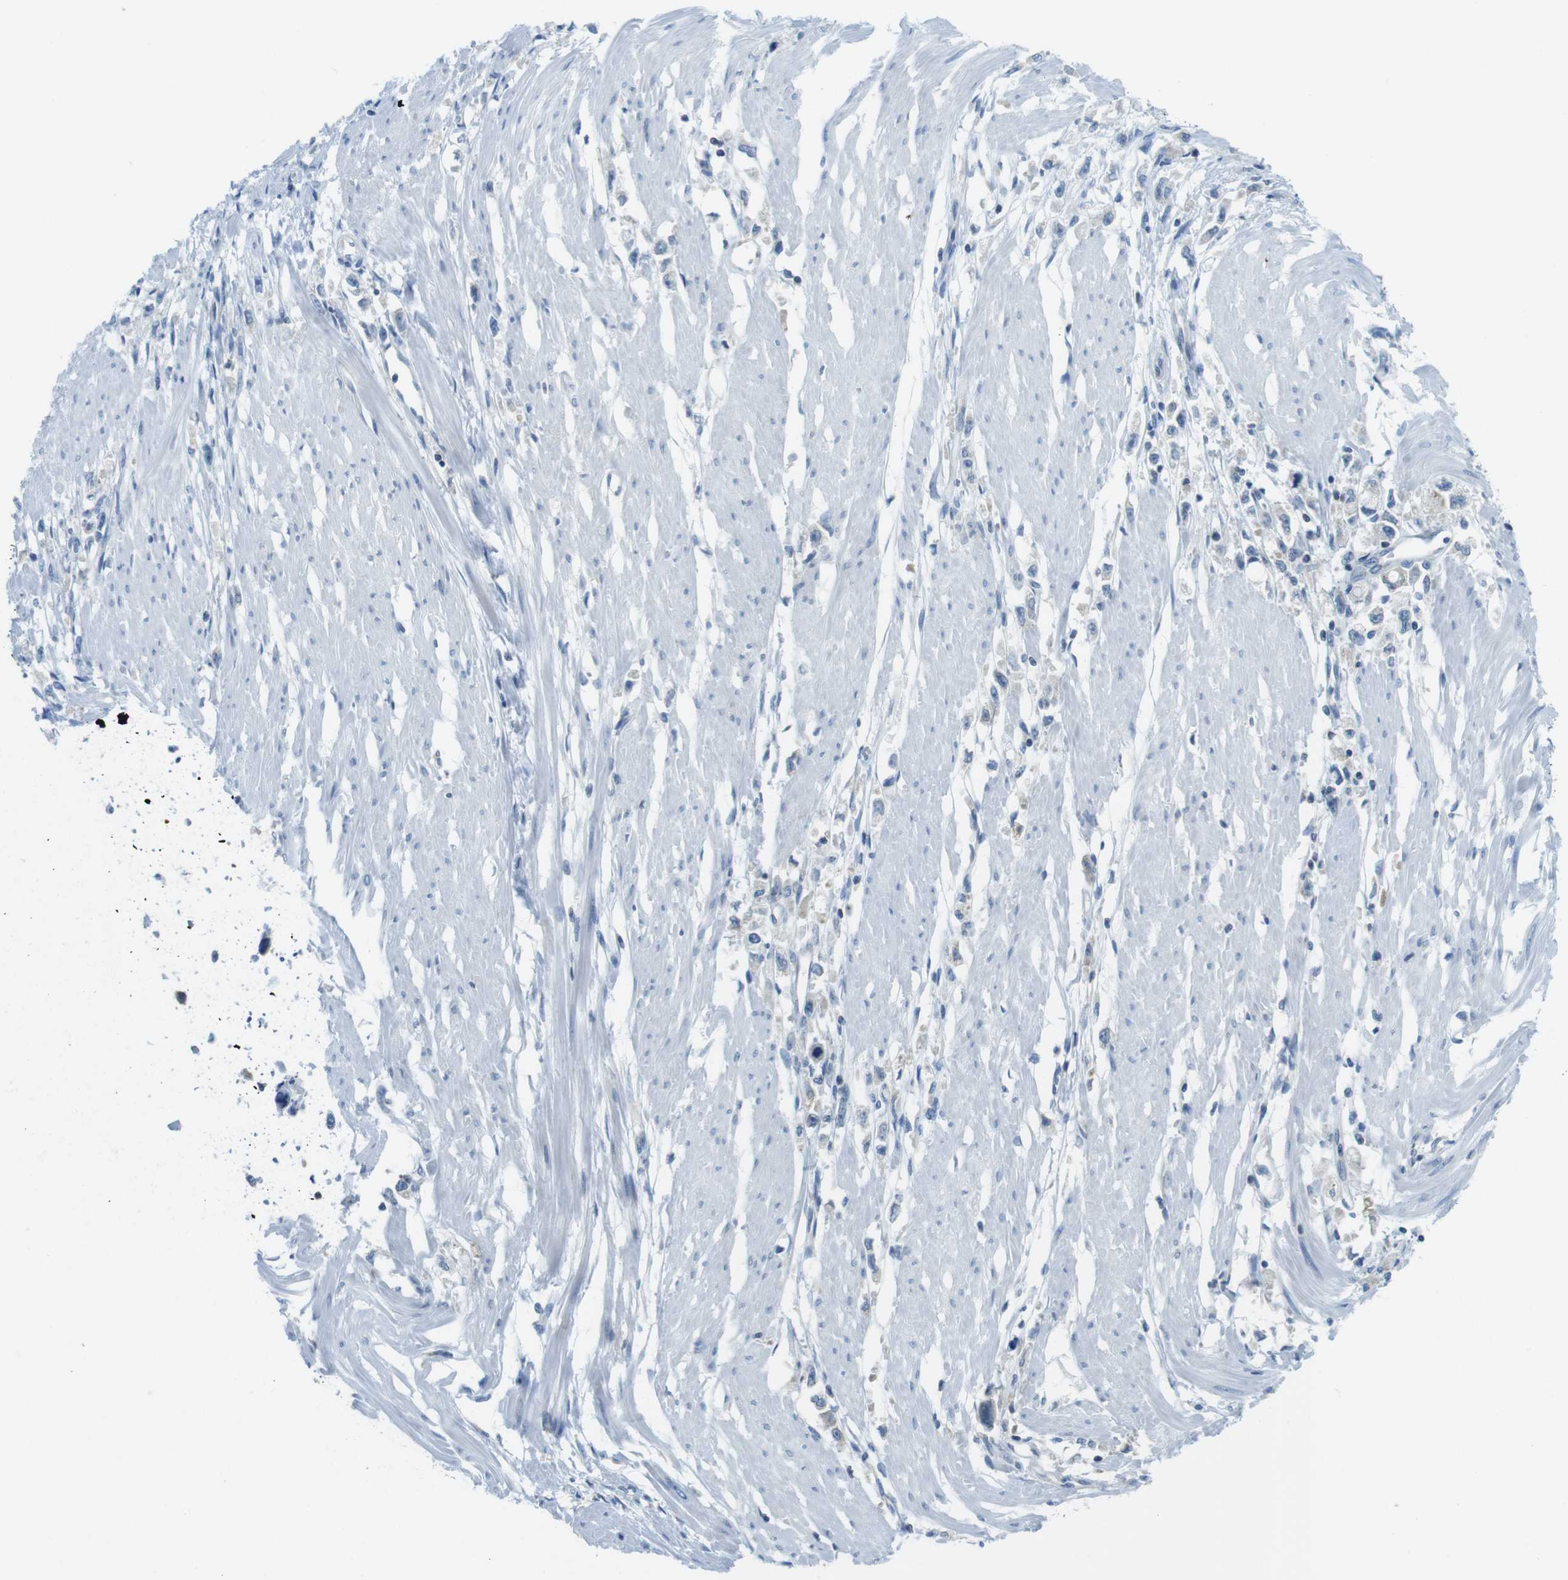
{"staining": {"intensity": "negative", "quantity": "none", "location": "none"}, "tissue": "stomach cancer", "cell_type": "Tumor cells", "image_type": "cancer", "snomed": [{"axis": "morphology", "description": "Adenocarcinoma, NOS"}, {"axis": "topography", "description": "Stomach"}], "caption": "Immunohistochemistry (IHC) of stomach adenocarcinoma exhibits no positivity in tumor cells.", "gene": "CLPTM1L", "patient": {"sex": "female", "age": 59}}